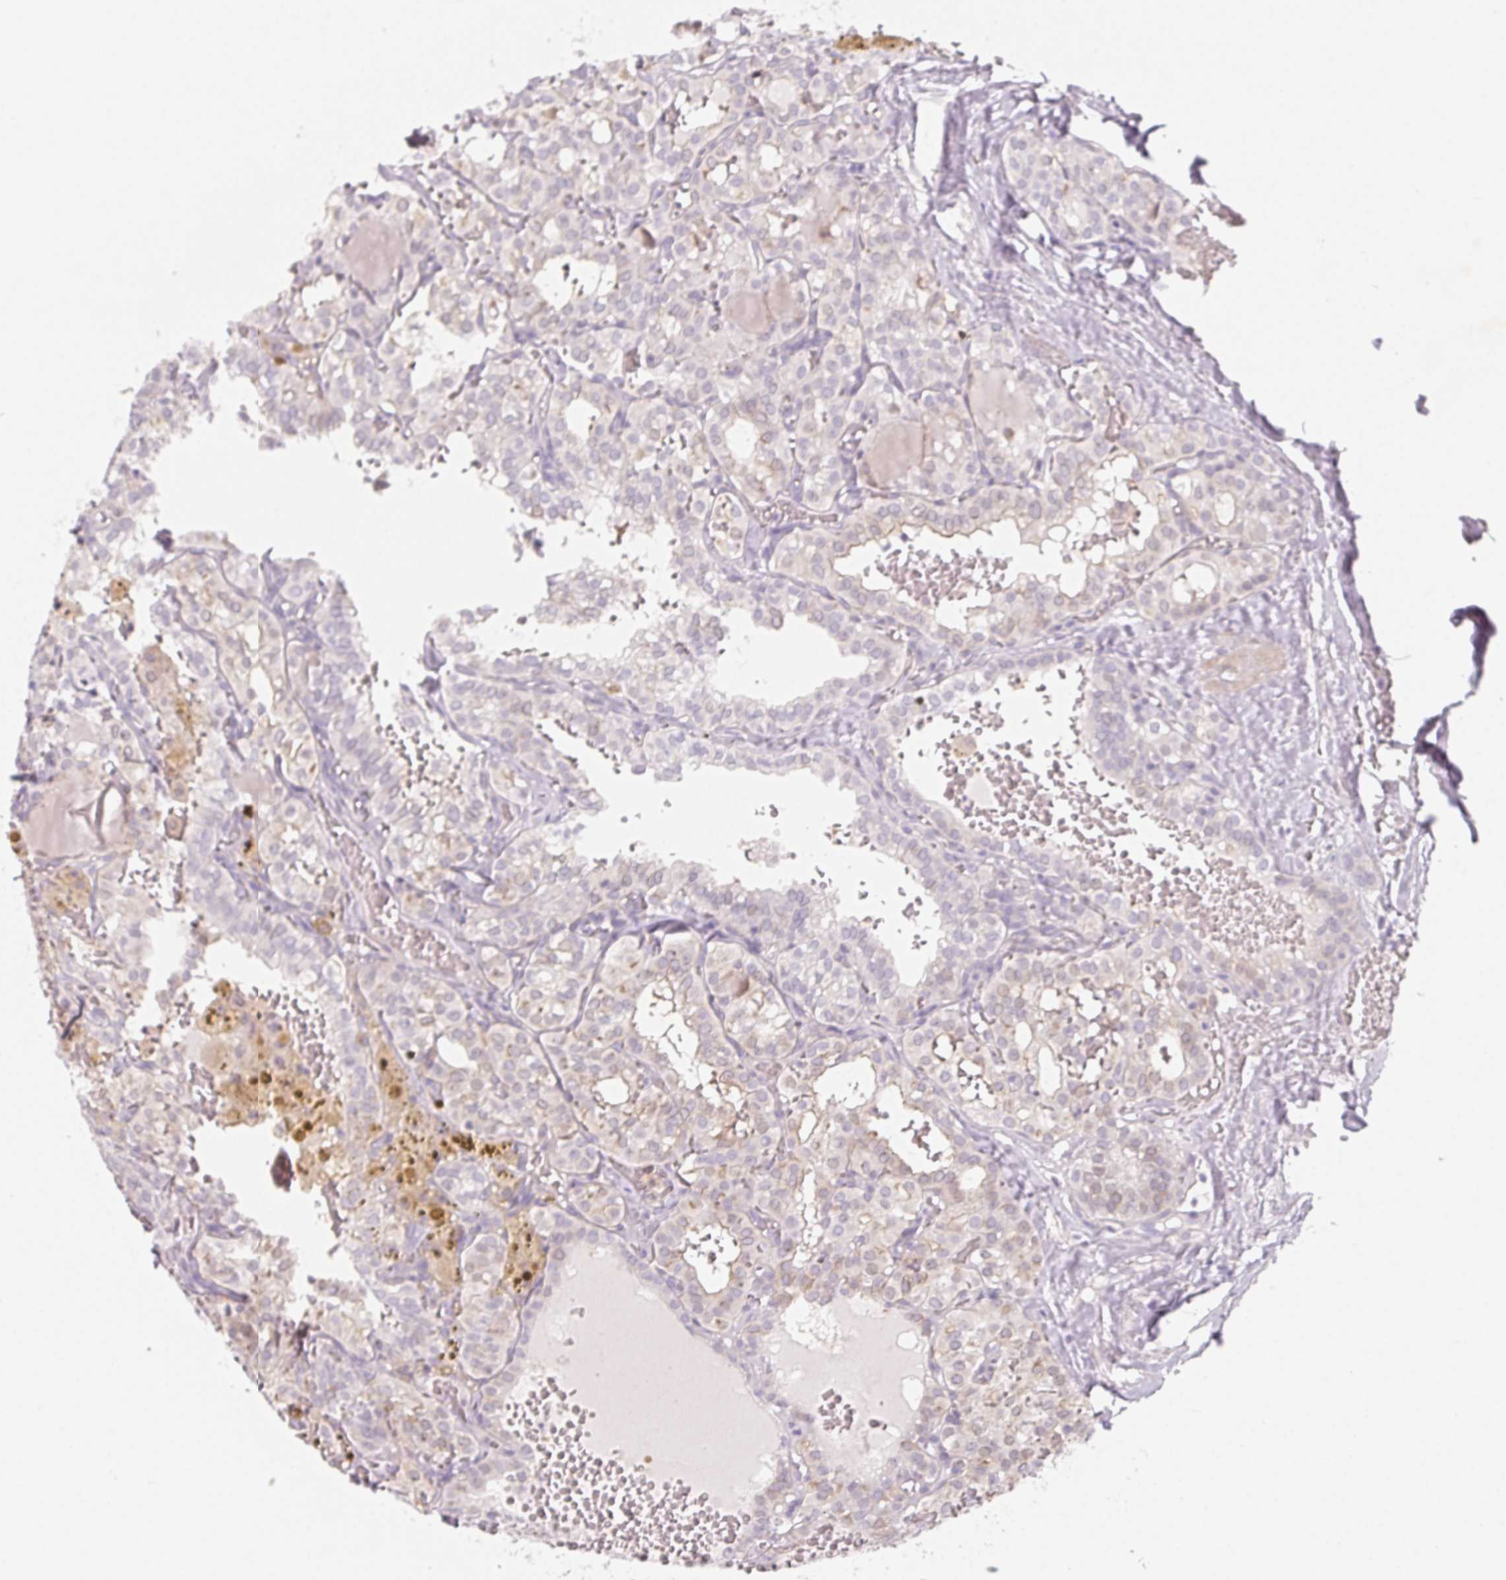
{"staining": {"intensity": "weak", "quantity": "<25%", "location": "cytoplasmic/membranous"}, "tissue": "thyroid cancer", "cell_type": "Tumor cells", "image_type": "cancer", "snomed": [{"axis": "morphology", "description": "Papillary adenocarcinoma, NOS"}, {"axis": "topography", "description": "Thyroid gland"}], "caption": "Immunohistochemical staining of thyroid papillary adenocarcinoma exhibits no significant expression in tumor cells.", "gene": "LRRC23", "patient": {"sex": "male", "age": 20}}